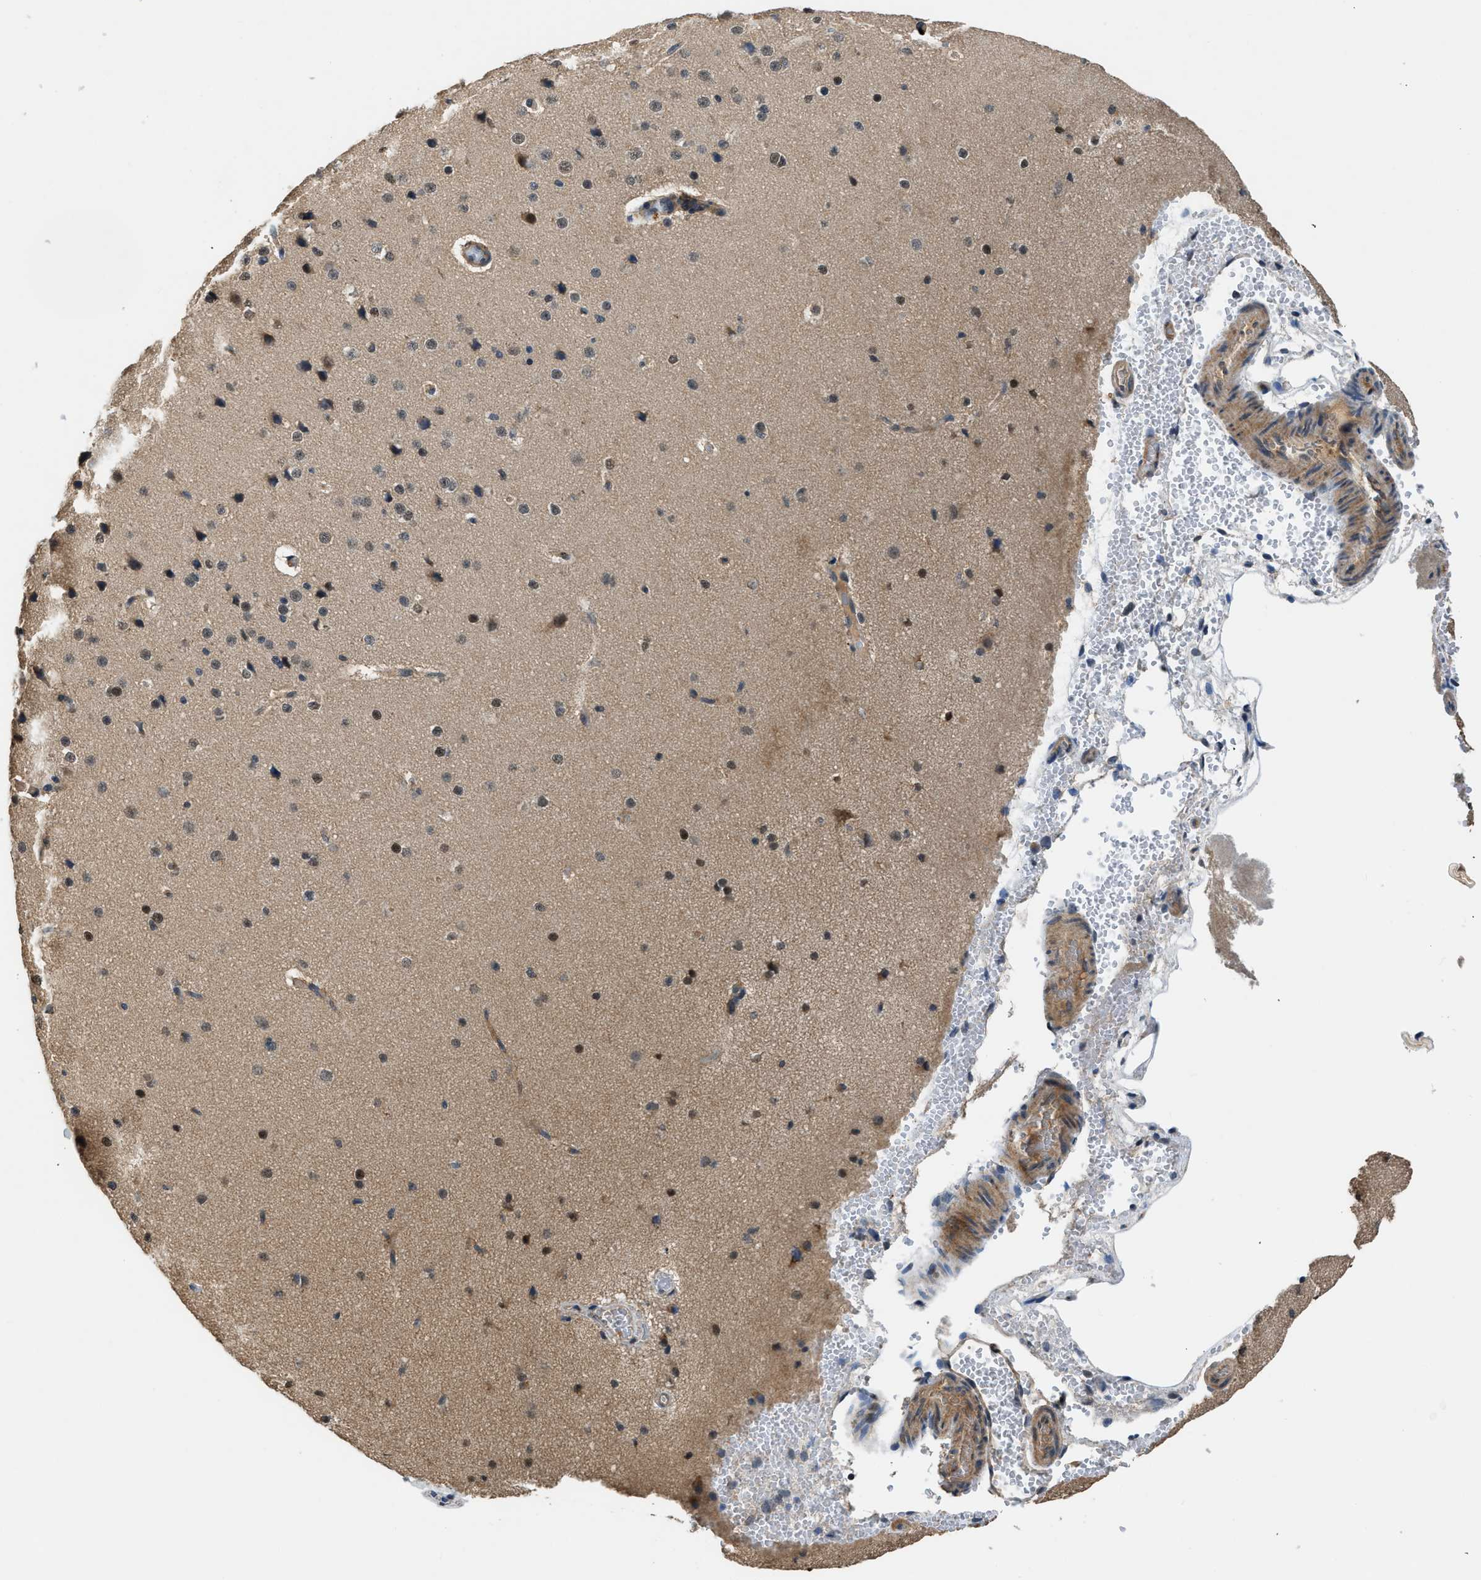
{"staining": {"intensity": "weak", "quantity": ">75%", "location": "cytoplasmic/membranous,nuclear"}, "tissue": "cerebral cortex", "cell_type": "Endothelial cells", "image_type": "normal", "snomed": [{"axis": "morphology", "description": "Normal tissue, NOS"}, {"axis": "morphology", "description": "Developmental malformation"}, {"axis": "topography", "description": "Cerebral cortex"}], "caption": "Immunohistochemistry photomicrograph of unremarkable human cerebral cortex stained for a protein (brown), which displays low levels of weak cytoplasmic/membranous,nuclear staining in about >75% of endothelial cells.", "gene": "SLC15A4", "patient": {"sex": "female", "age": 30}}